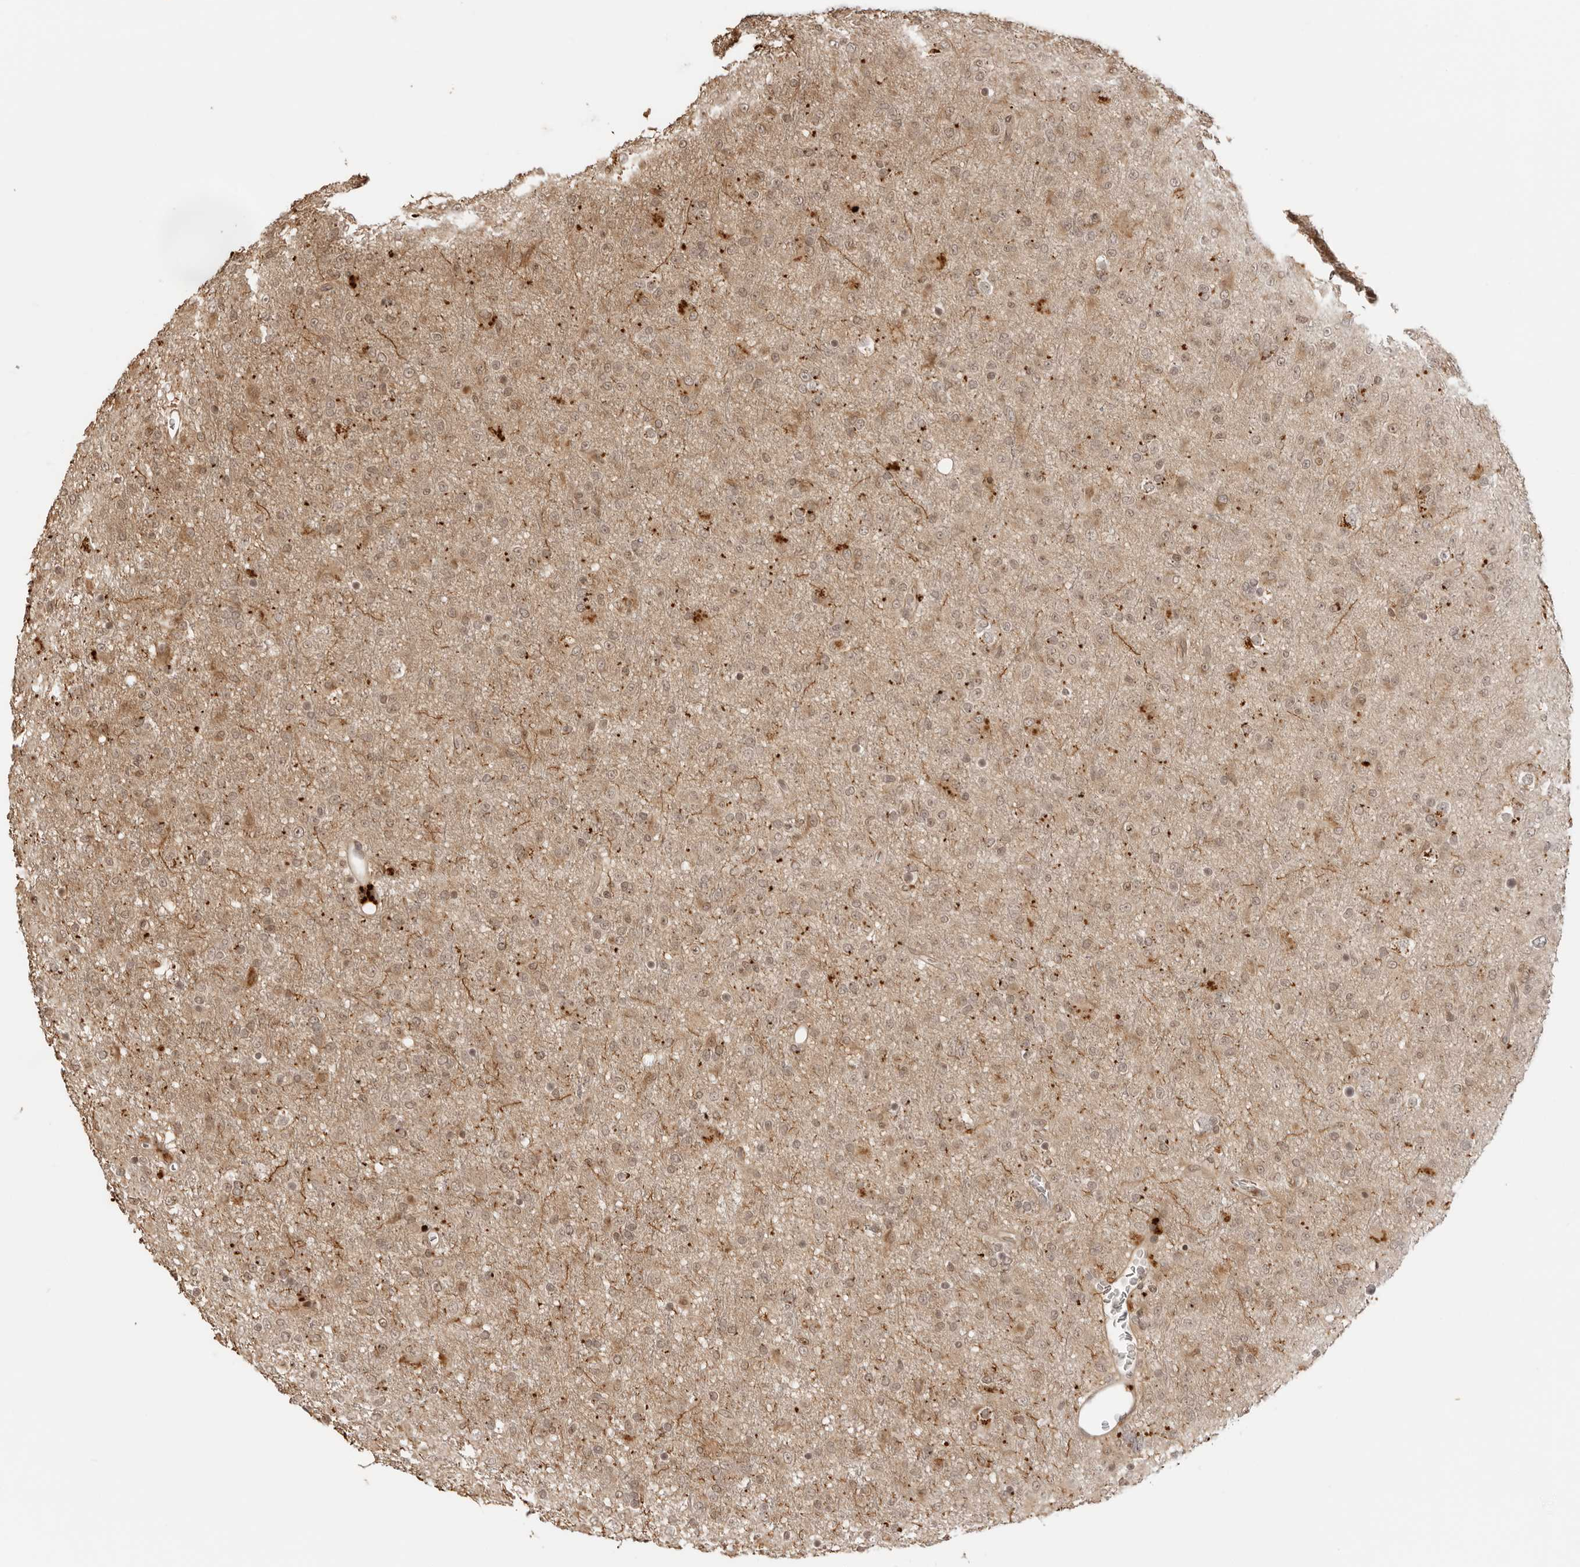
{"staining": {"intensity": "weak", "quantity": ">75%", "location": "cytoplasmic/membranous,nuclear"}, "tissue": "glioma", "cell_type": "Tumor cells", "image_type": "cancer", "snomed": [{"axis": "morphology", "description": "Glioma, malignant, Low grade"}, {"axis": "topography", "description": "Brain"}], "caption": "The immunohistochemical stain highlights weak cytoplasmic/membranous and nuclear staining in tumor cells of glioma tissue. The protein is shown in brown color, while the nuclei are stained blue.", "gene": "IKBKE", "patient": {"sex": "male", "age": 65}}